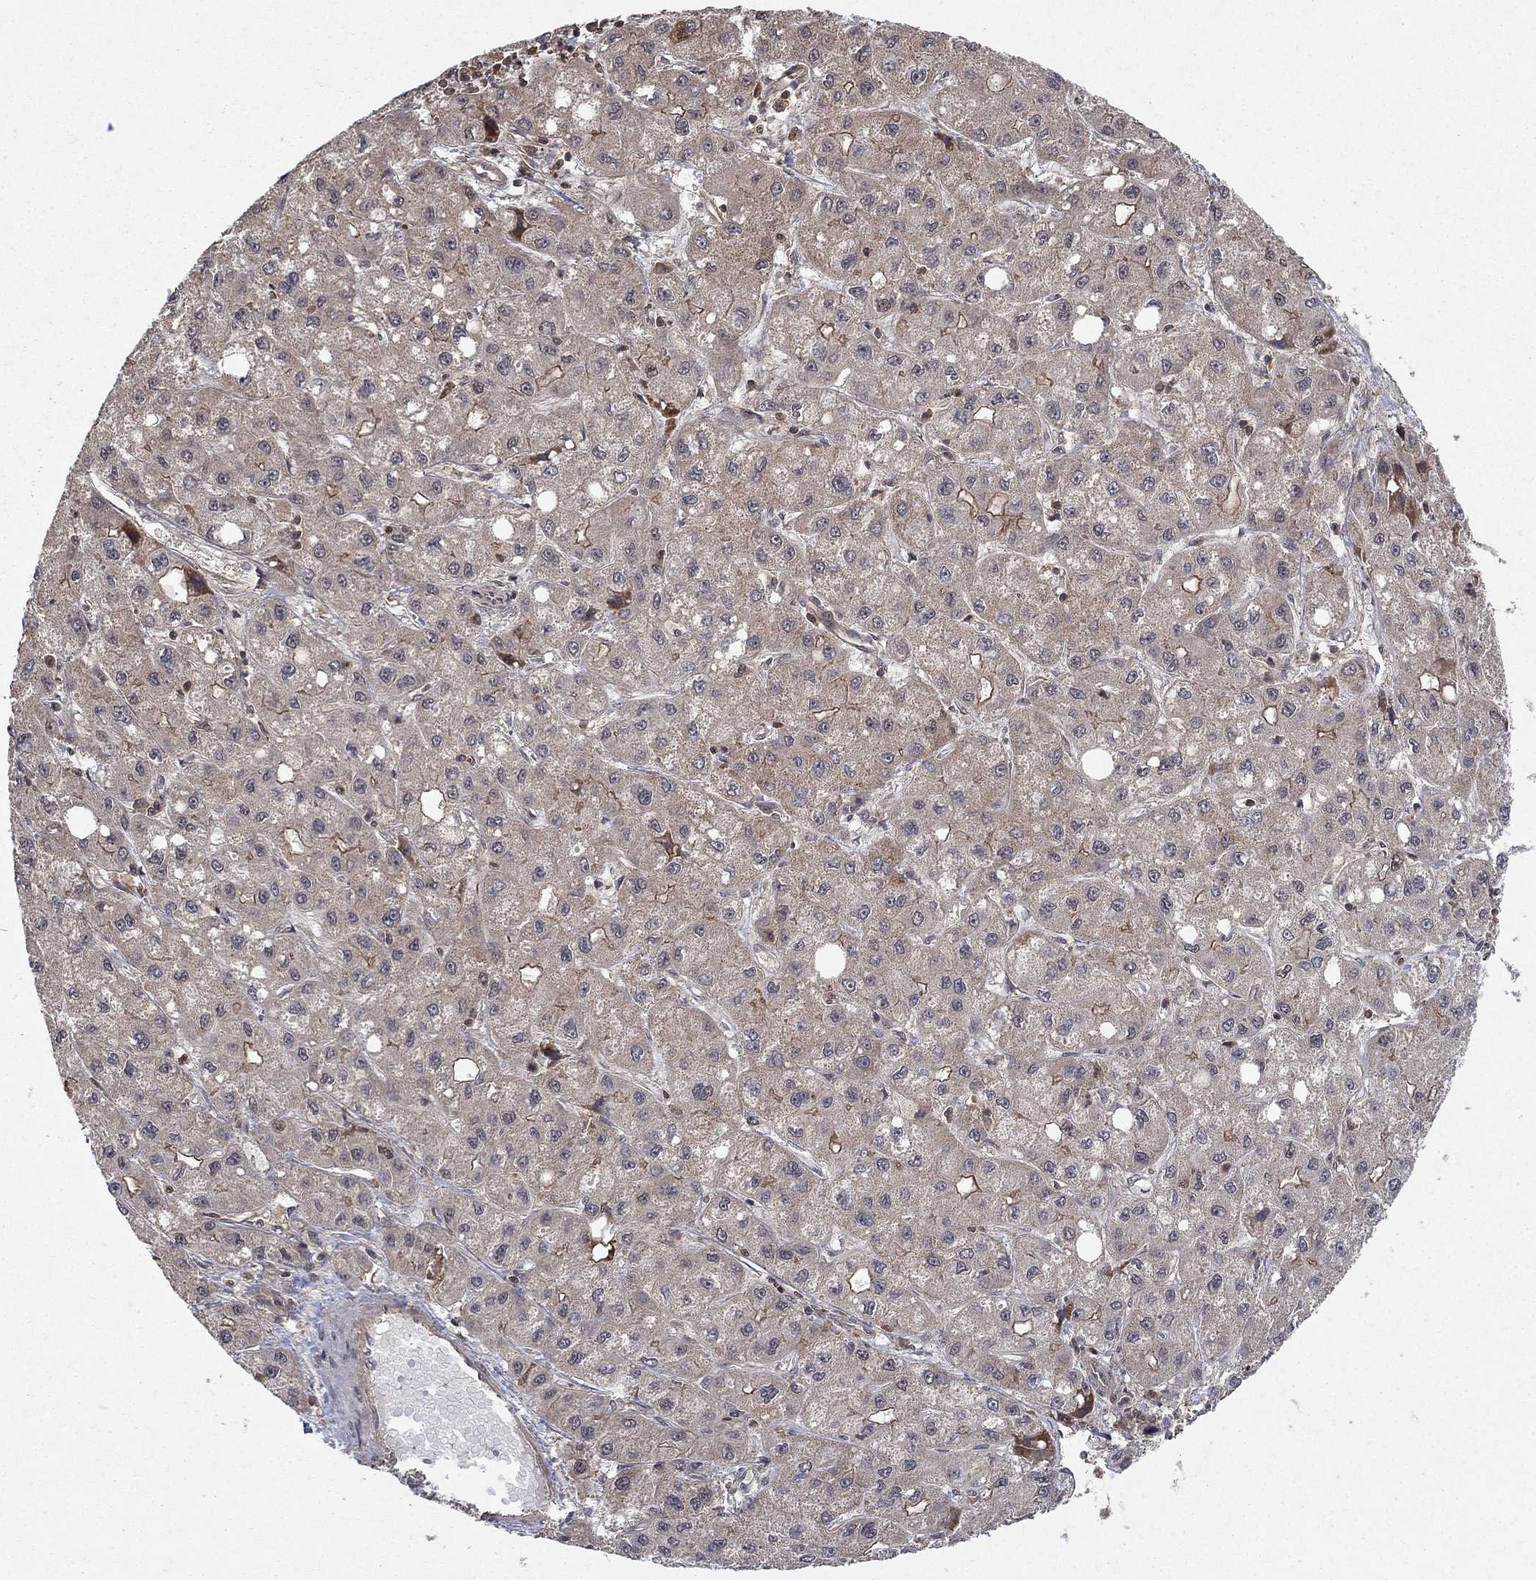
{"staining": {"intensity": "moderate", "quantity": "<25%", "location": "cytoplasmic/membranous"}, "tissue": "liver cancer", "cell_type": "Tumor cells", "image_type": "cancer", "snomed": [{"axis": "morphology", "description": "Carcinoma, Hepatocellular, NOS"}, {"axis": "topography", "description": "Liver"}], "caption": "Liver cancer (hepatocellular carcinoma) tissue displays moderate cytoplasmic/membranous expression in approximately <25% of tumor cells", "gene": "CCDC66", "patient": {"sex": "male", "age": 73}}